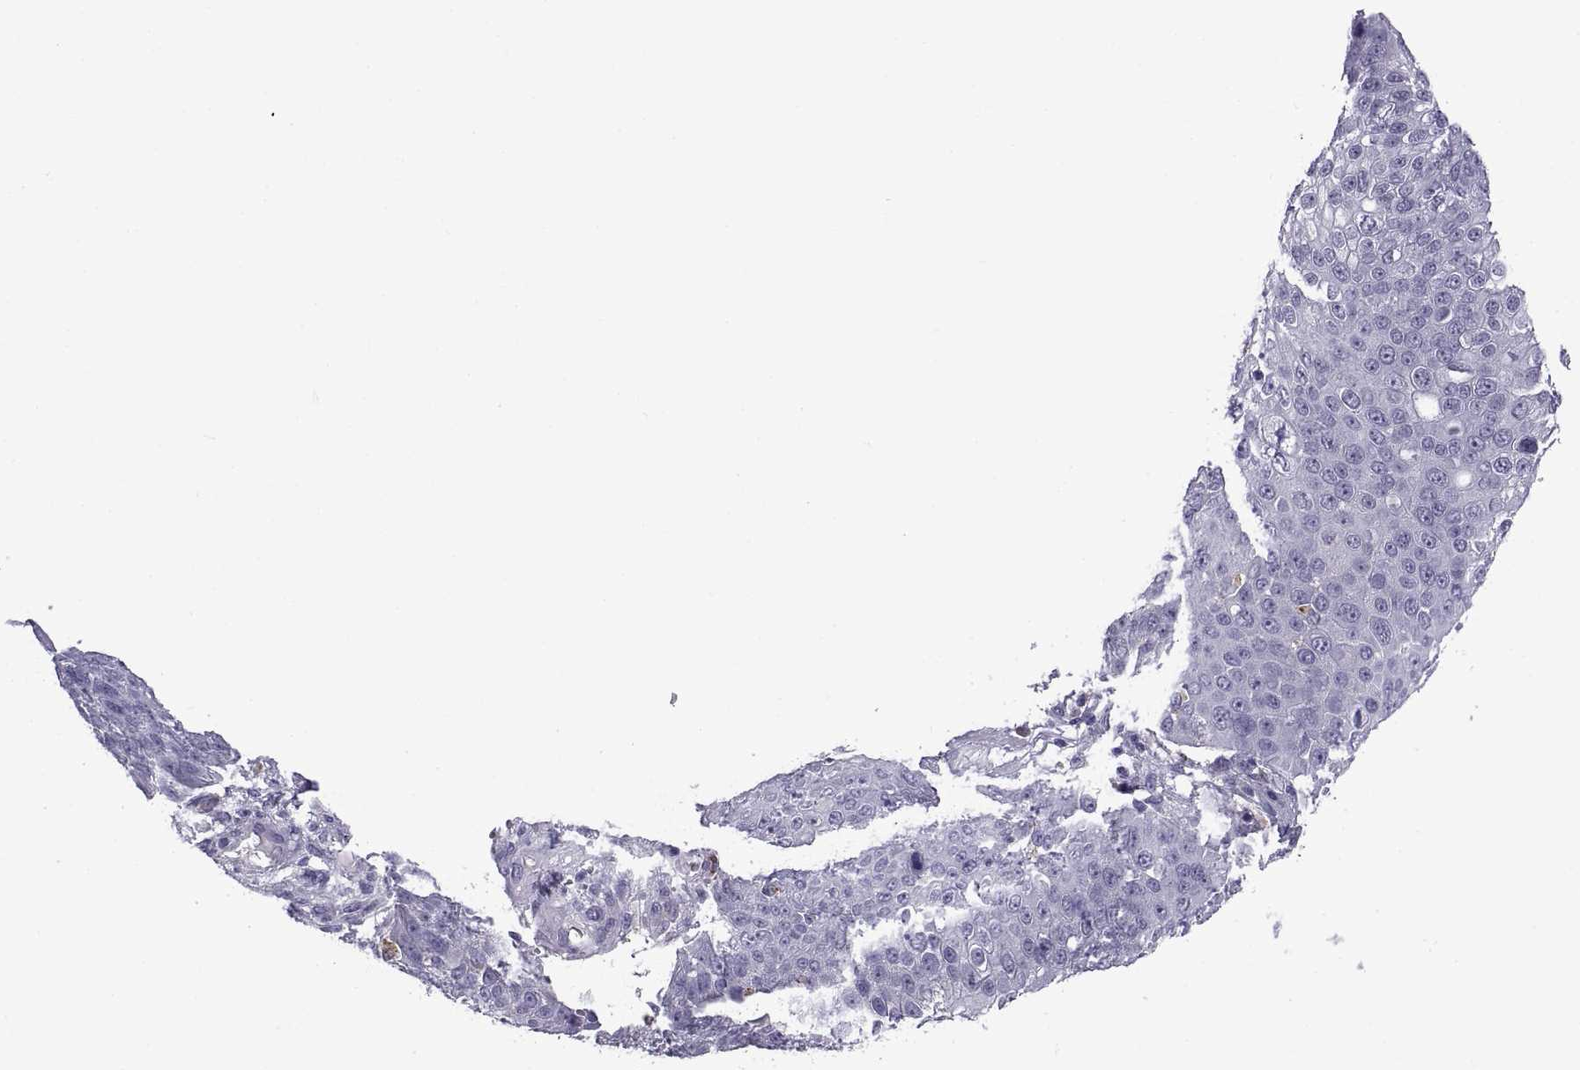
{"staining": {"intensity": "negative", "quantity": "none", "location": "none"}, "tissue": "skin cancer", "cell_type": "Tumor cells", "image_type": "cancer", "snomed": [{"axis": "morphology", "description": "Squamous cell carcinoma, NOS"}, {"axis": "topography", "description": "Skin"}], "caption": "Tumor cells are negative for protein expression in human skin cancer (squamous cell carcinoma).", "gene": "RGS19", "patient": {"sex": "male", "age": 71}}